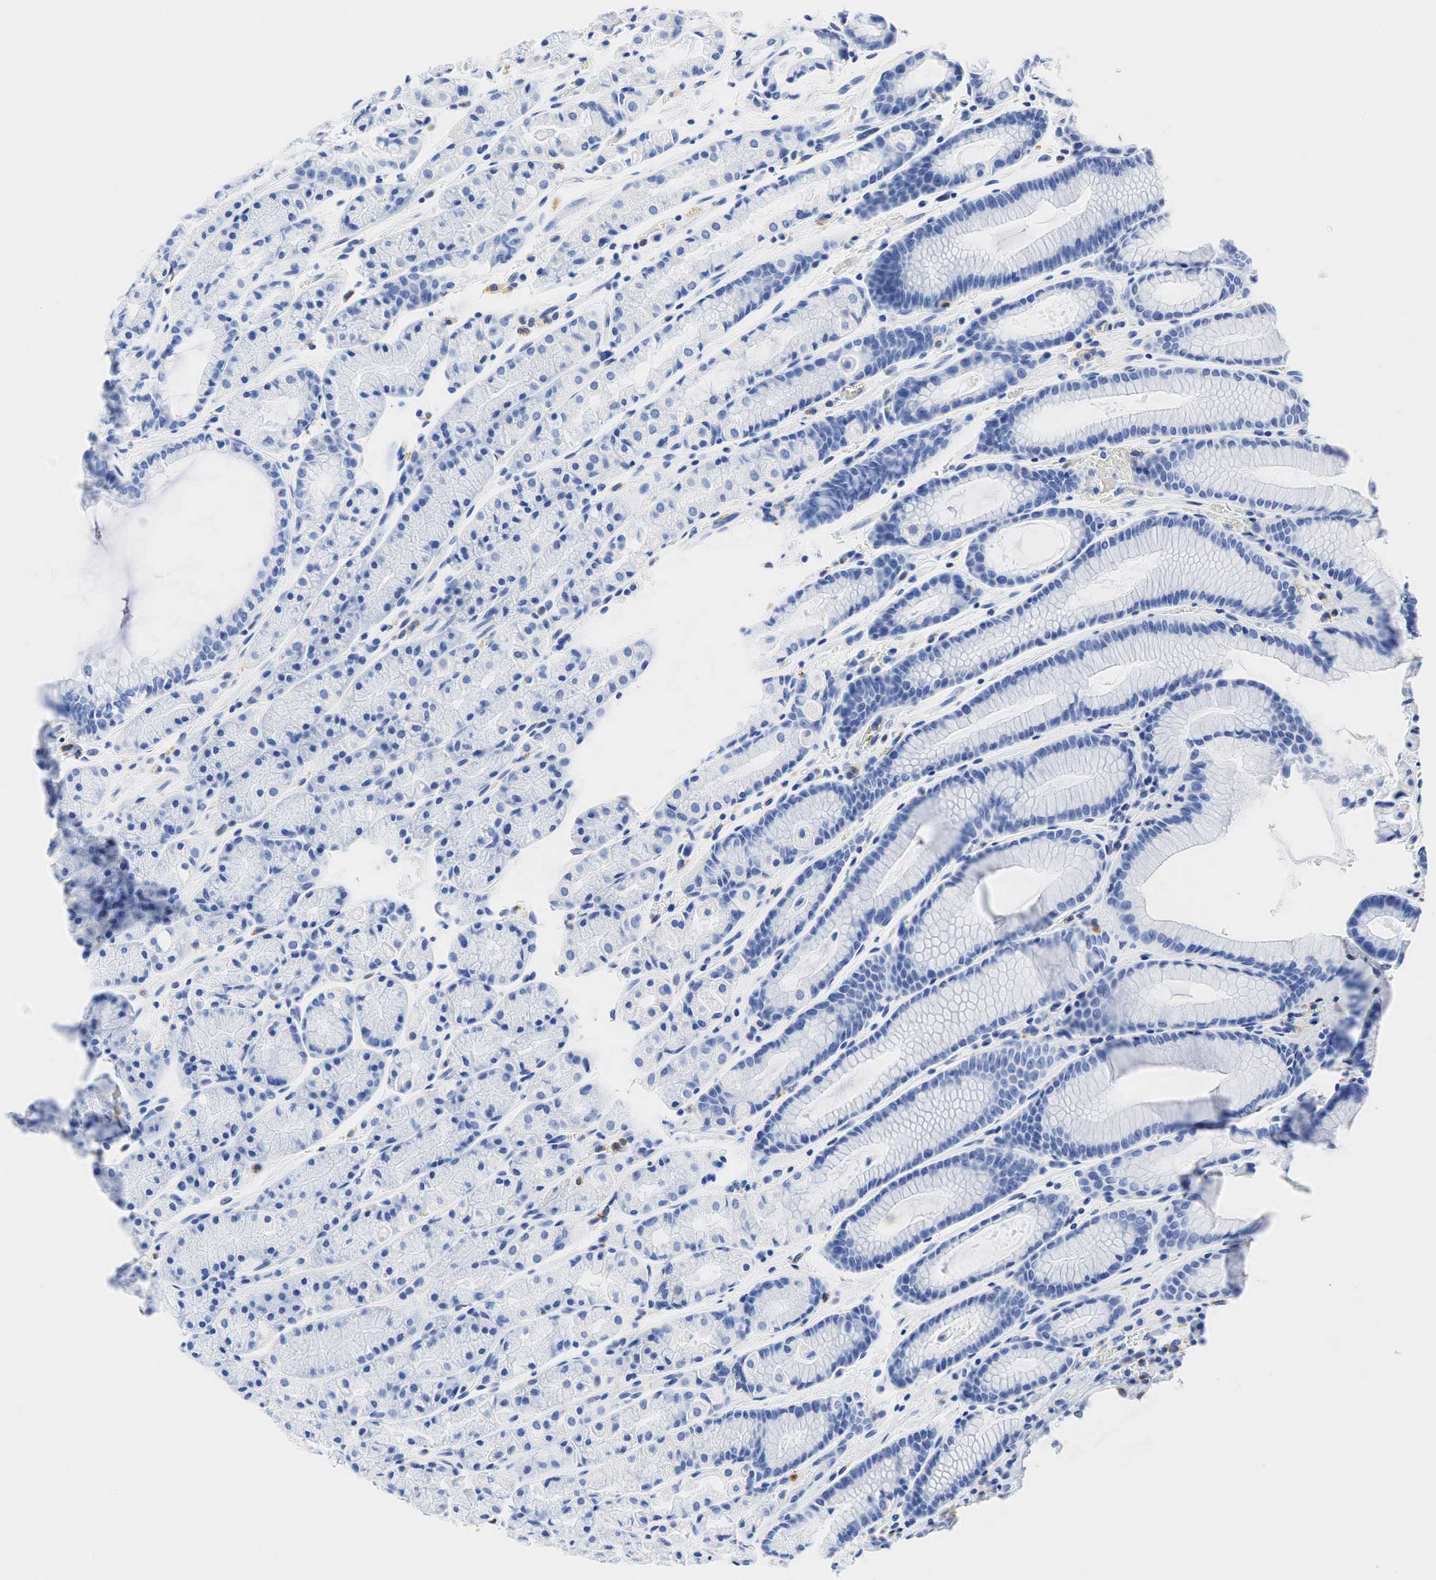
{"staining": {"intensity": "negative", "quantity": "none", "location": "none"}, "tissue": "stomach", "cell_type": "Glandular cells", "image_type": "normal", "snomed": [{"axis": "morphology", "description": "Normal tissue, NOS"}, {"axis": "topography", "description": "Stomach, upper"}], "caption": "Immunohistochemistry (IHC) histopathology image of benign stomach: human stomach stained with DAB exhibits no significant protein expression in glandular cells.", "gene": "CD68", "patient": {"sex": "male", "age": 72}}